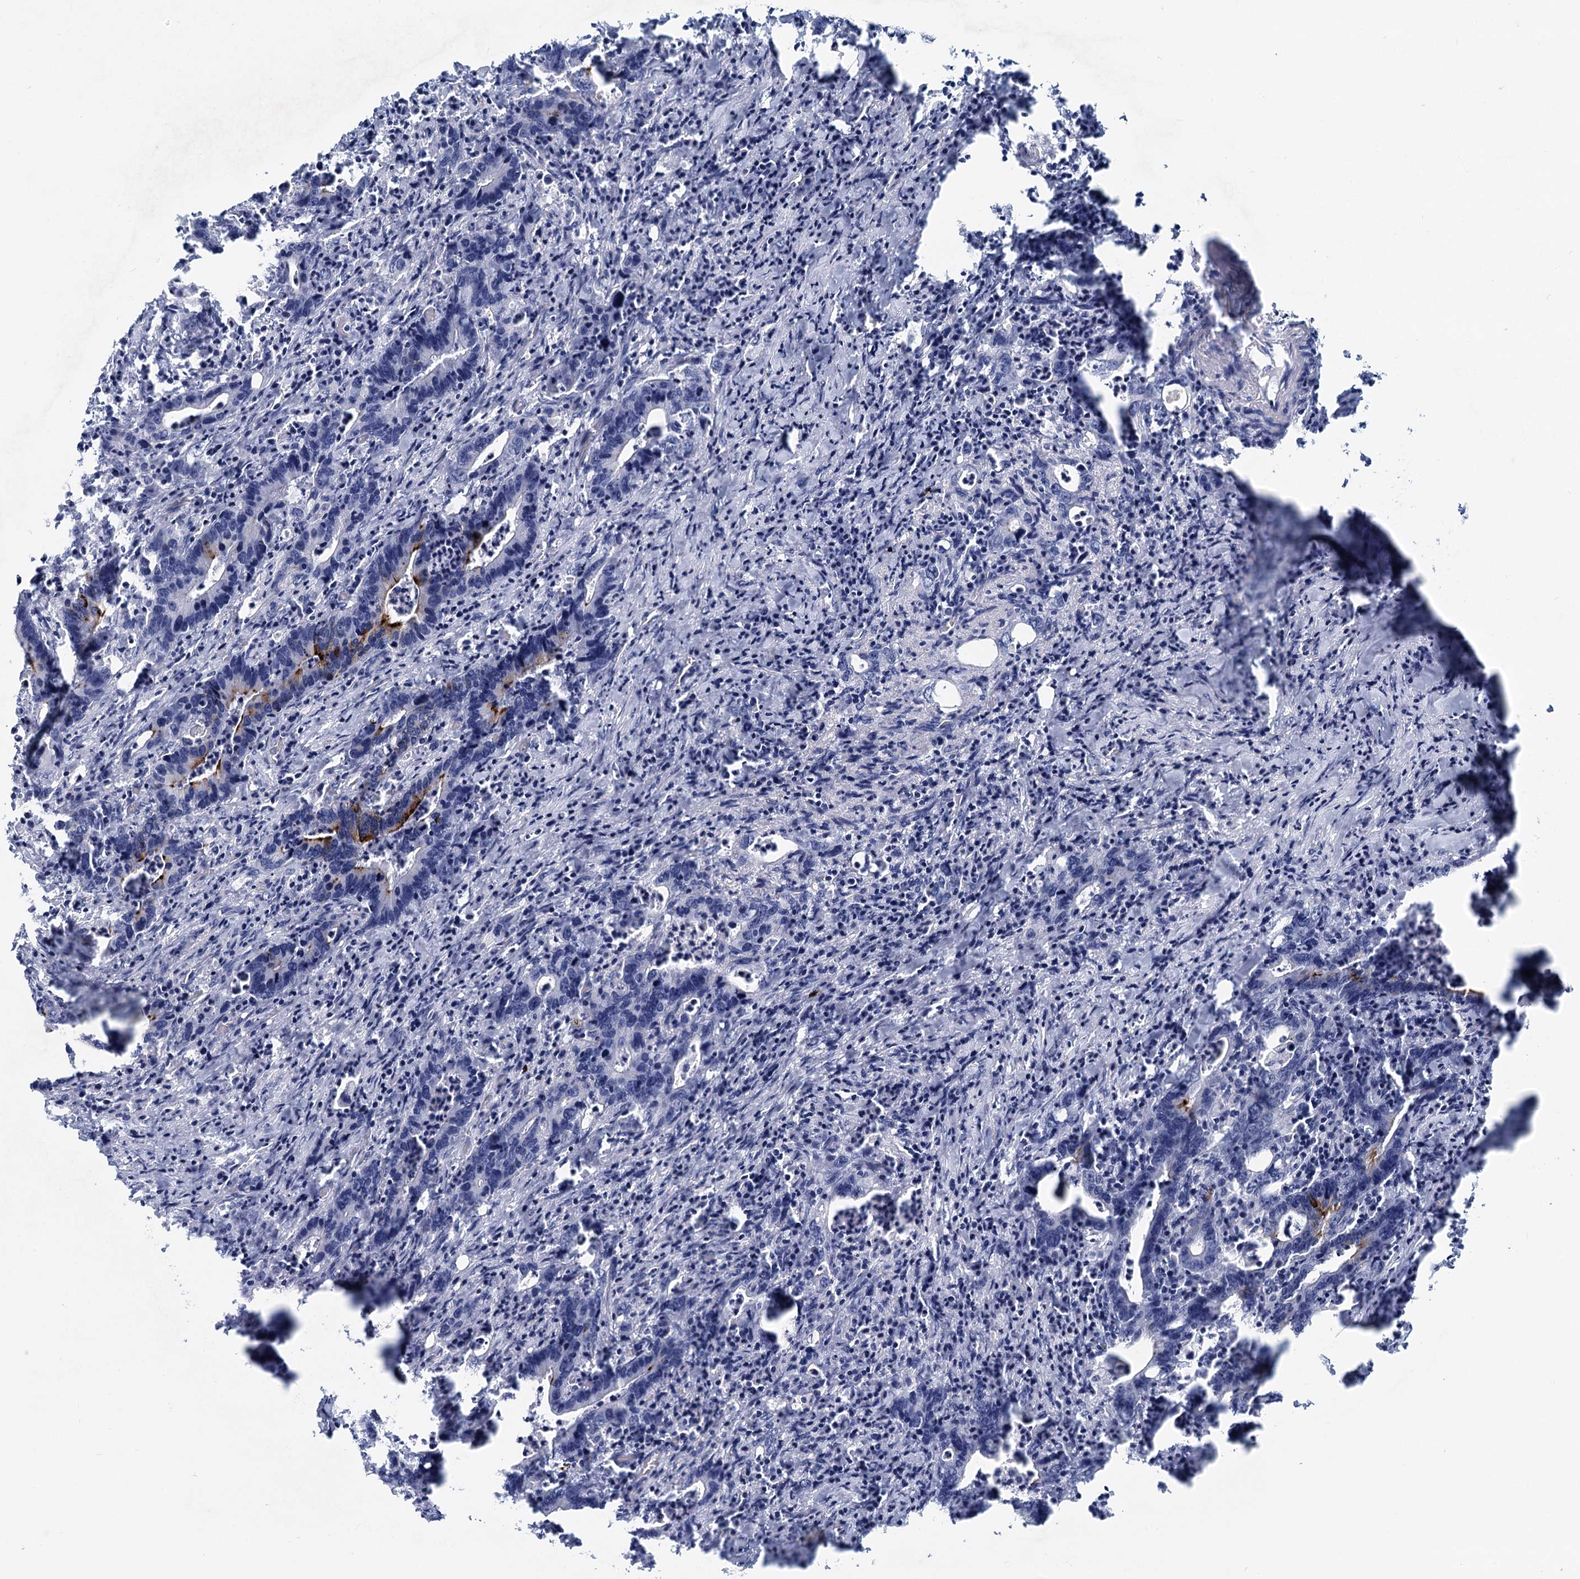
{"staining": {"intensity": "strong", "quantity": "<25%", "location": "cytoplasmic/membranous"}, "tissue": "colorectal cancer", "cell_type": "Tumor cells", "image_type": "cancer", "snomed": [{"axis": "morphology", "description": "Adenocarcinoma, NOS"}, {"axis": "topography", "description": "Colon"}], "caption": "An immunohistochemistry photomicrograph of tumor tissue is shown. Protein staining in brown shows strong cytoplasmic/membranous positivity in colorectal adenocarcinoma within tumor cells.", "gene": "INSC", "patient": {"sex": "female", "age": 75}}